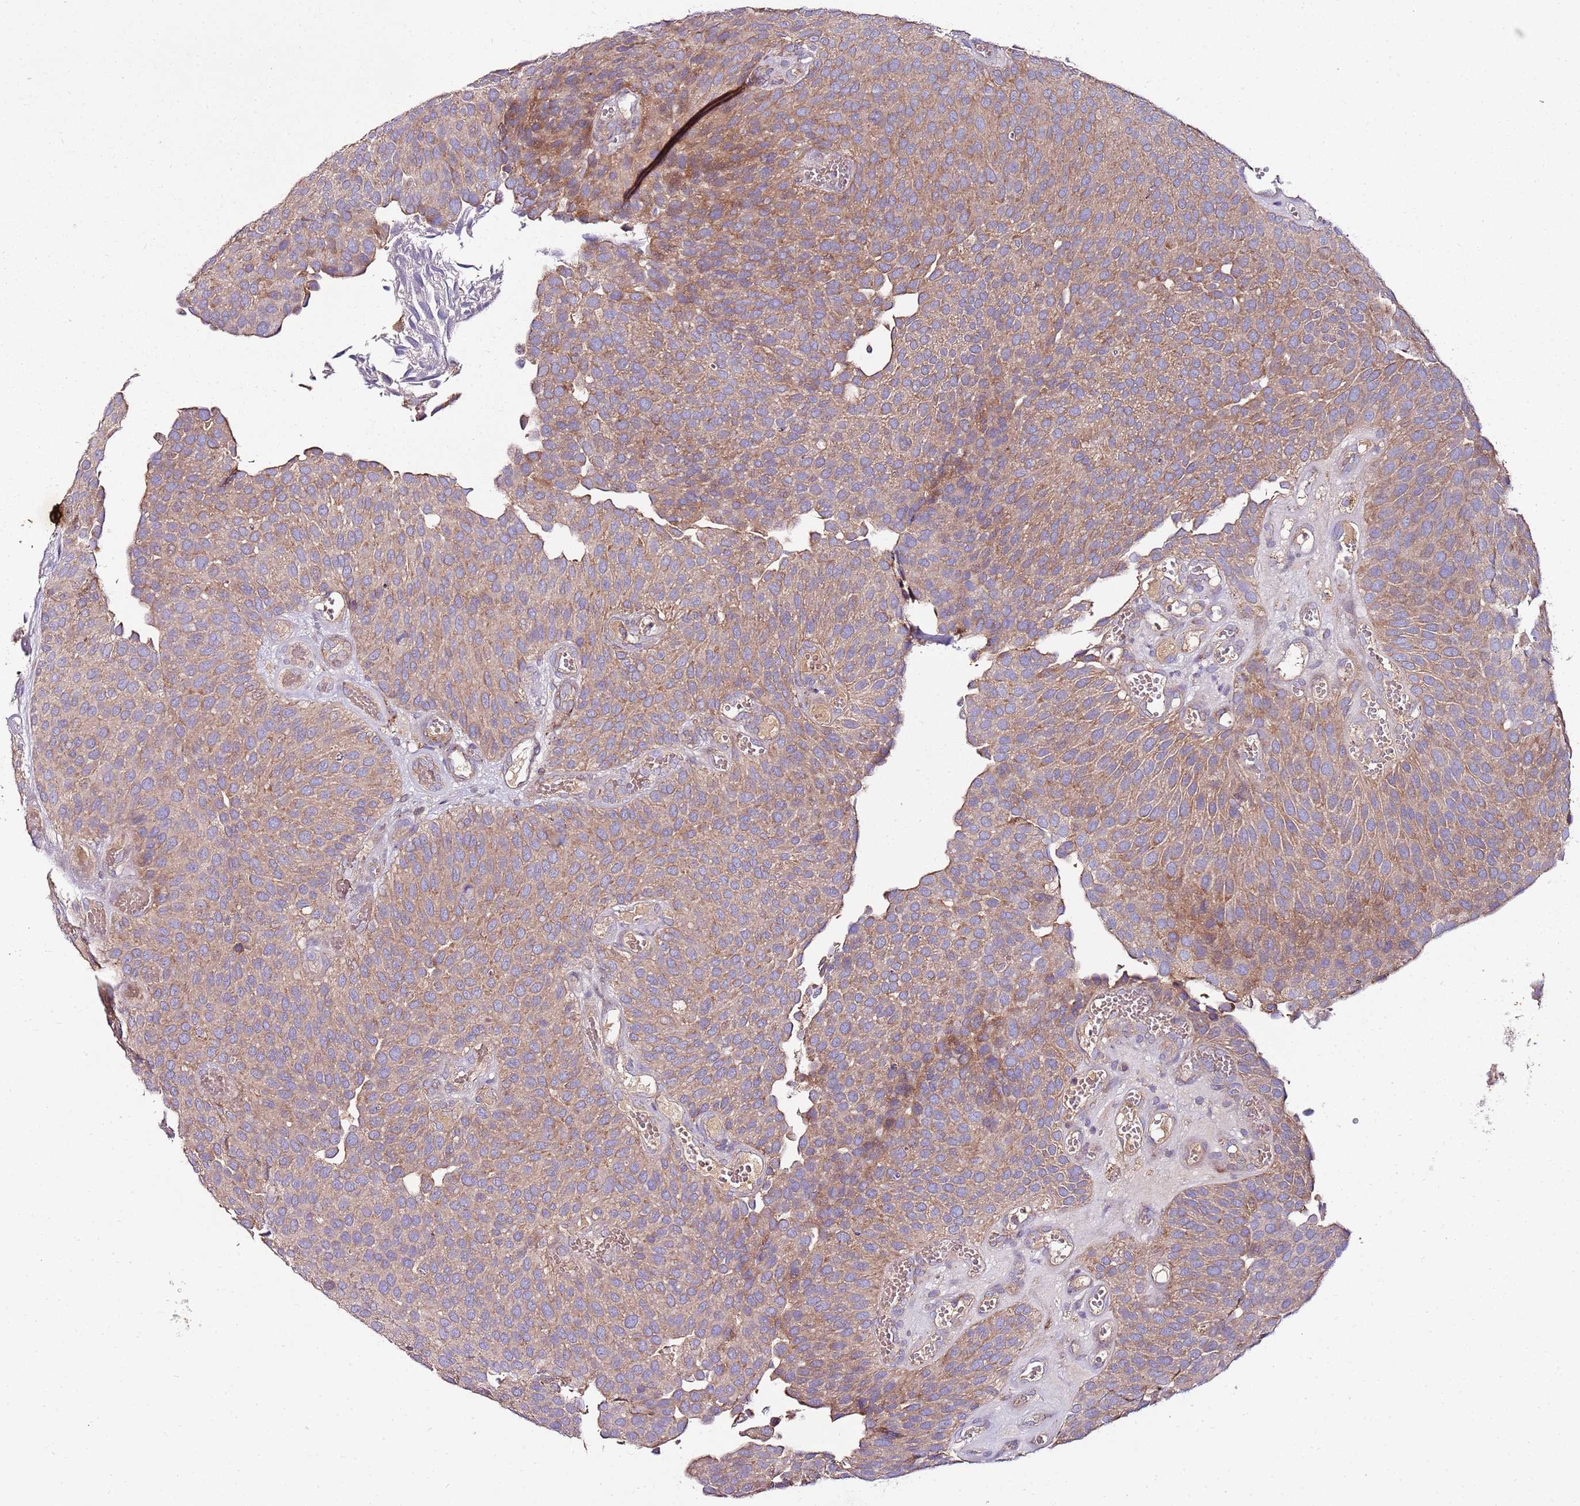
{"staining": {"intensity": "moderate", "quantity": ">75%", "location": "cytoplasmic/membranous"}, "tissue": "urothelial cancer", "cell_type": "Tumor cells", "image_type": "cancer", "snomed": [{"axis": "morphology", "description": "Urothelial carcinoma, Low grade"}, {"axis": "topography", "description": "Urinary bladder"}], "caption": "This photomicrograph exhibits immunohistochemistry staining of low-grade urothelial carcinoma, with medium moderate cytoplasmic/membranous expression in approximately >75% of tumor cells.", "gene": "KRTAP21-3", "patient": {"sex": "male", "age": 89}}